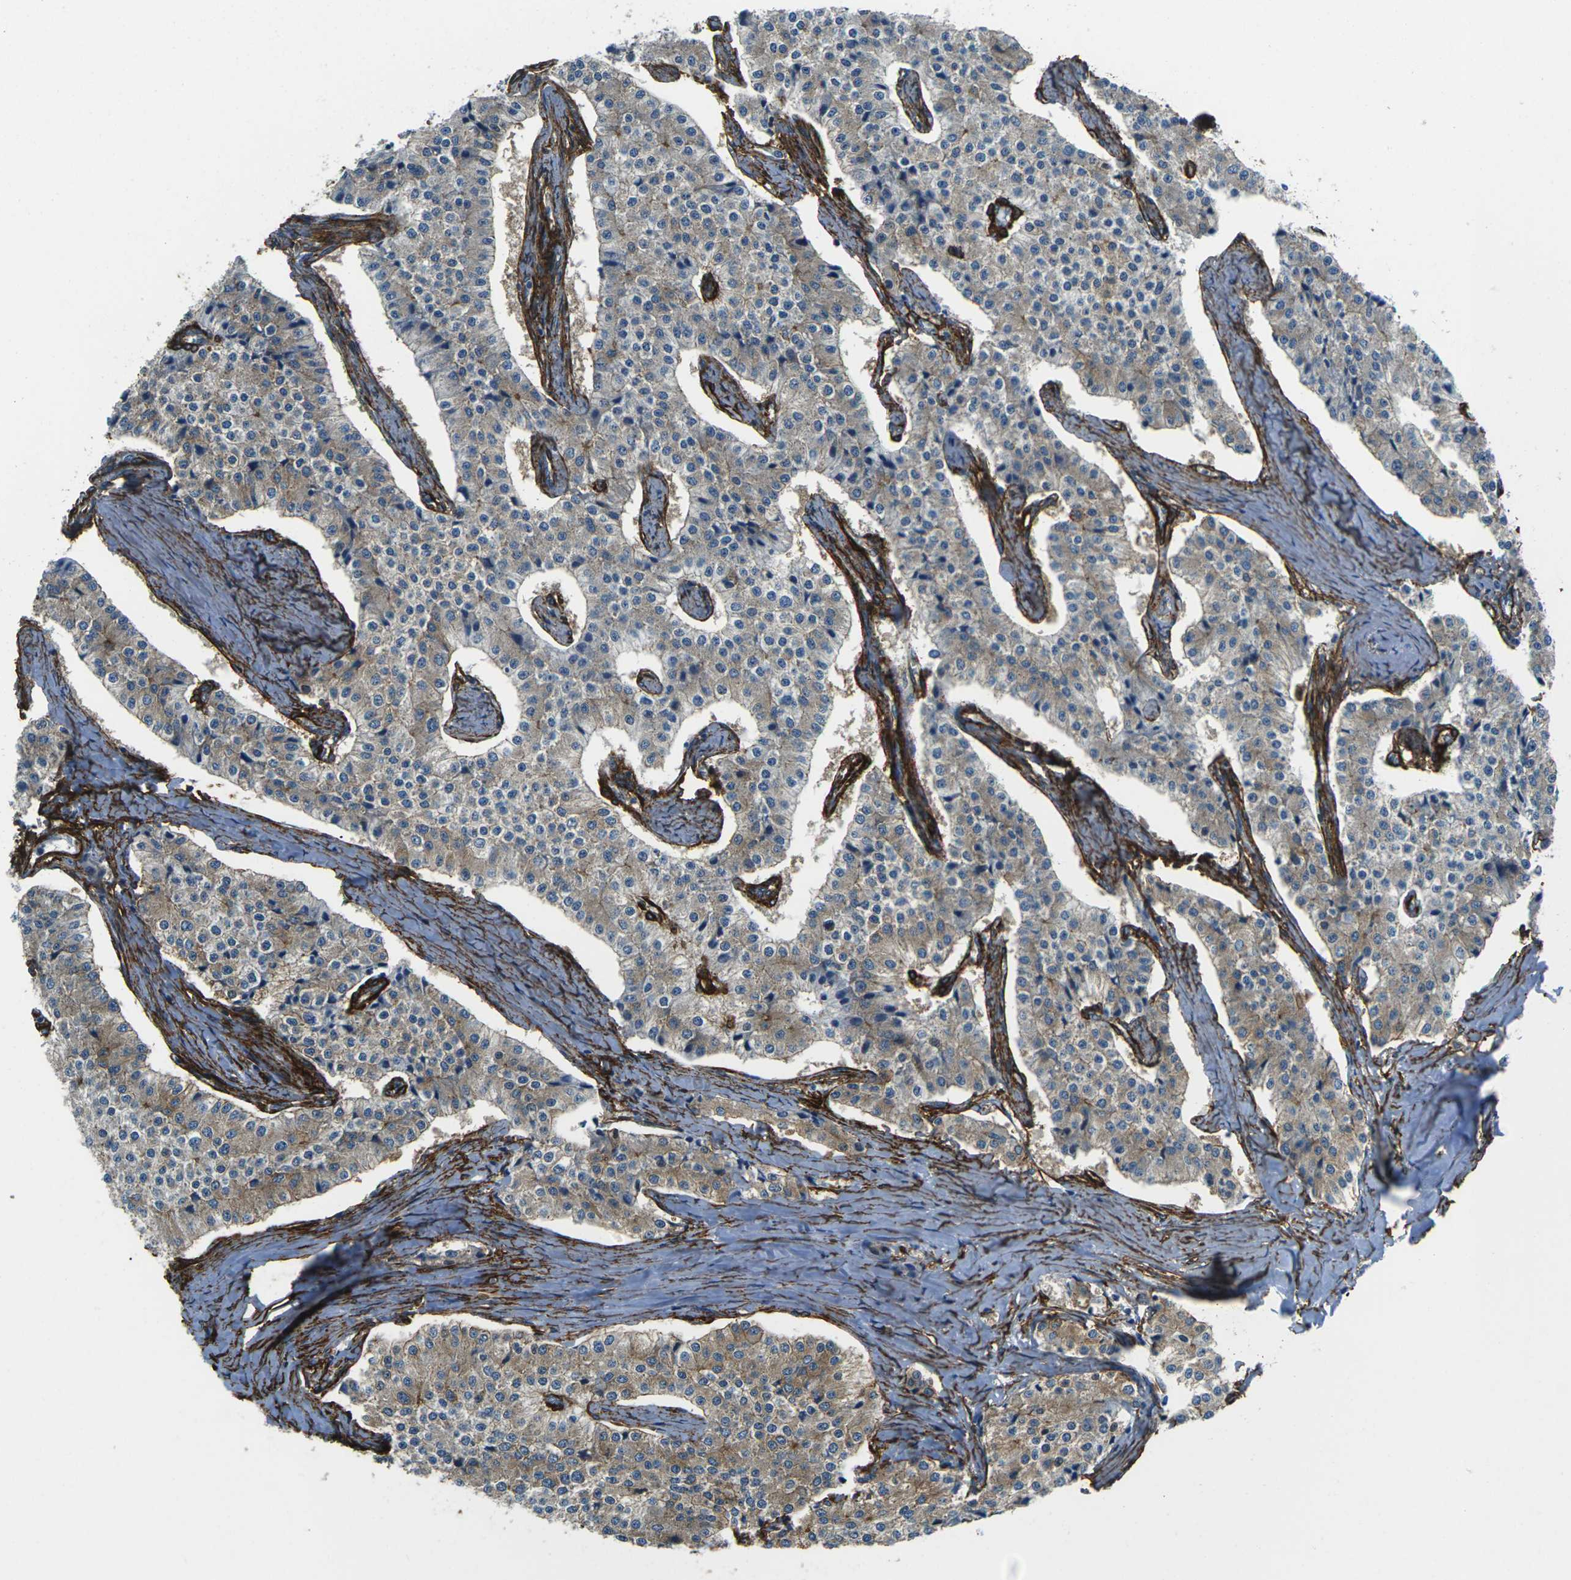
{"staining": {"intensity": "weak", "quantity": "<25%", "location": "cytoplasmic/membranous"}, "tissue": "carcinoid", "cell_type": "Tumor cells", "image_type": "cancer", "snomed": [{"axis": "morphology", "description": "Carcinoid, malignant, NOS"}, {"axis": "topography", "description": "Colon"}], "caption": "Immunohistochemistry (IHC) micrograph of carcinoid stained for a protein (brown), which shows no positivity in tumor cells. Brightfield microscopy of immunohistochemistry (IHC) stained with DAB (3,3'-diaminobenzidine) (brown) and hematoxylin (blue), captured at high magnification.", "gene": "GRAMD1C", "patient": {"sex": "female", "age": 52}}